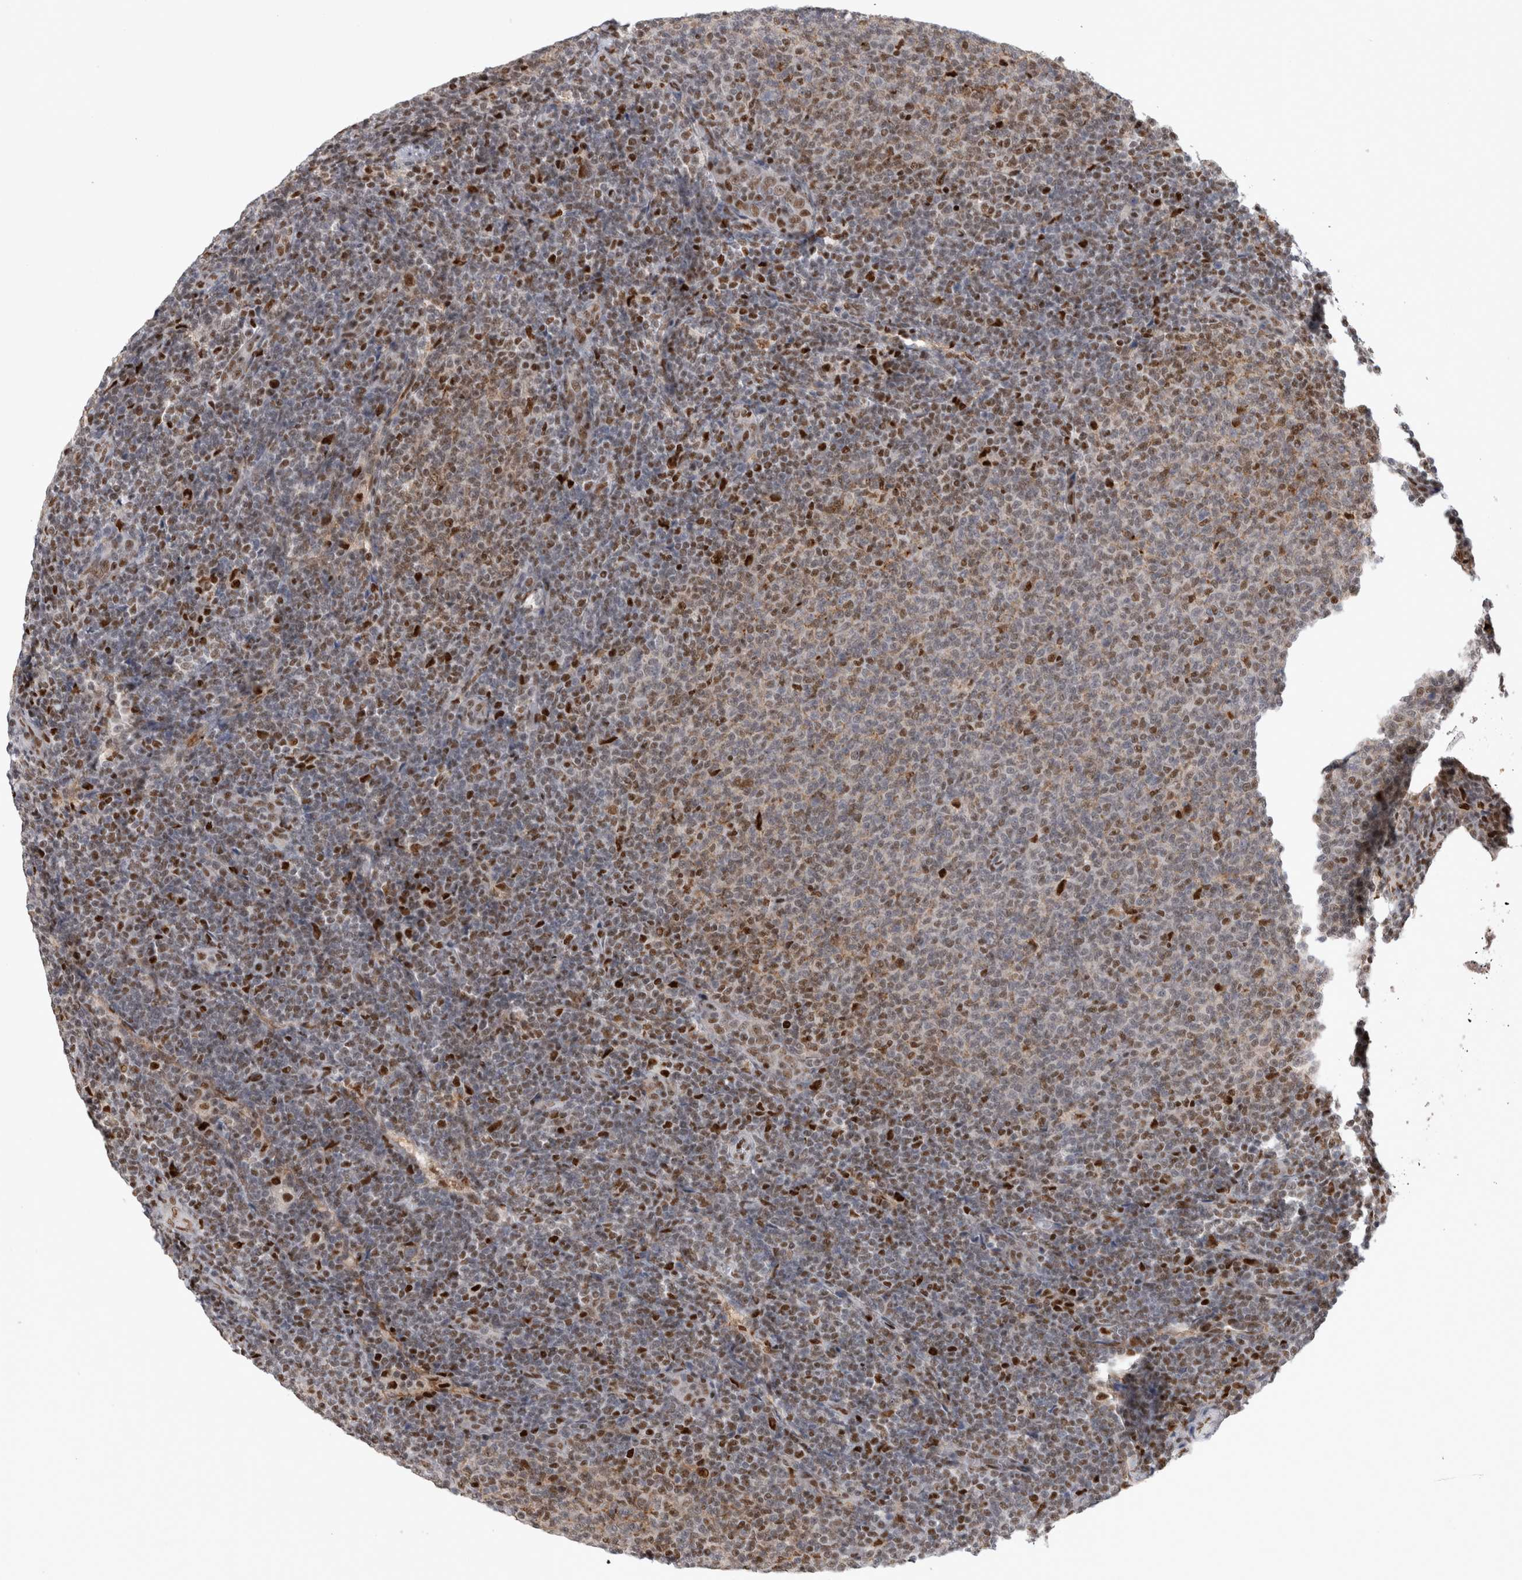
{"staining": {"intensity": "weak", "quantity": "25%-75%", "location": "cytoplasmic/membranous,nuclear"}, "tissue": "lymphoma", "cell_type": "Tumor cells", "image_type": "cancer", "snomed": [{"axis": "morphology", "description": "Malignant lymphoma, non-Hodgkin's type, Low grade"}, {"axis": "topography", "description": "Lymph node"}], "caption": "IHC histopathology image of neoplastic tissue: human lymphoma stained using immunohistochemistry displays low levels of weak protein expression localized specifically in the cytoplasmic/membranous and nuclear of tumor cells, appearing as a cytoplasmic/membranous and nuclear brown color.", "gene": "SRARP", "patient": {"sex": "male", "age": 66}}